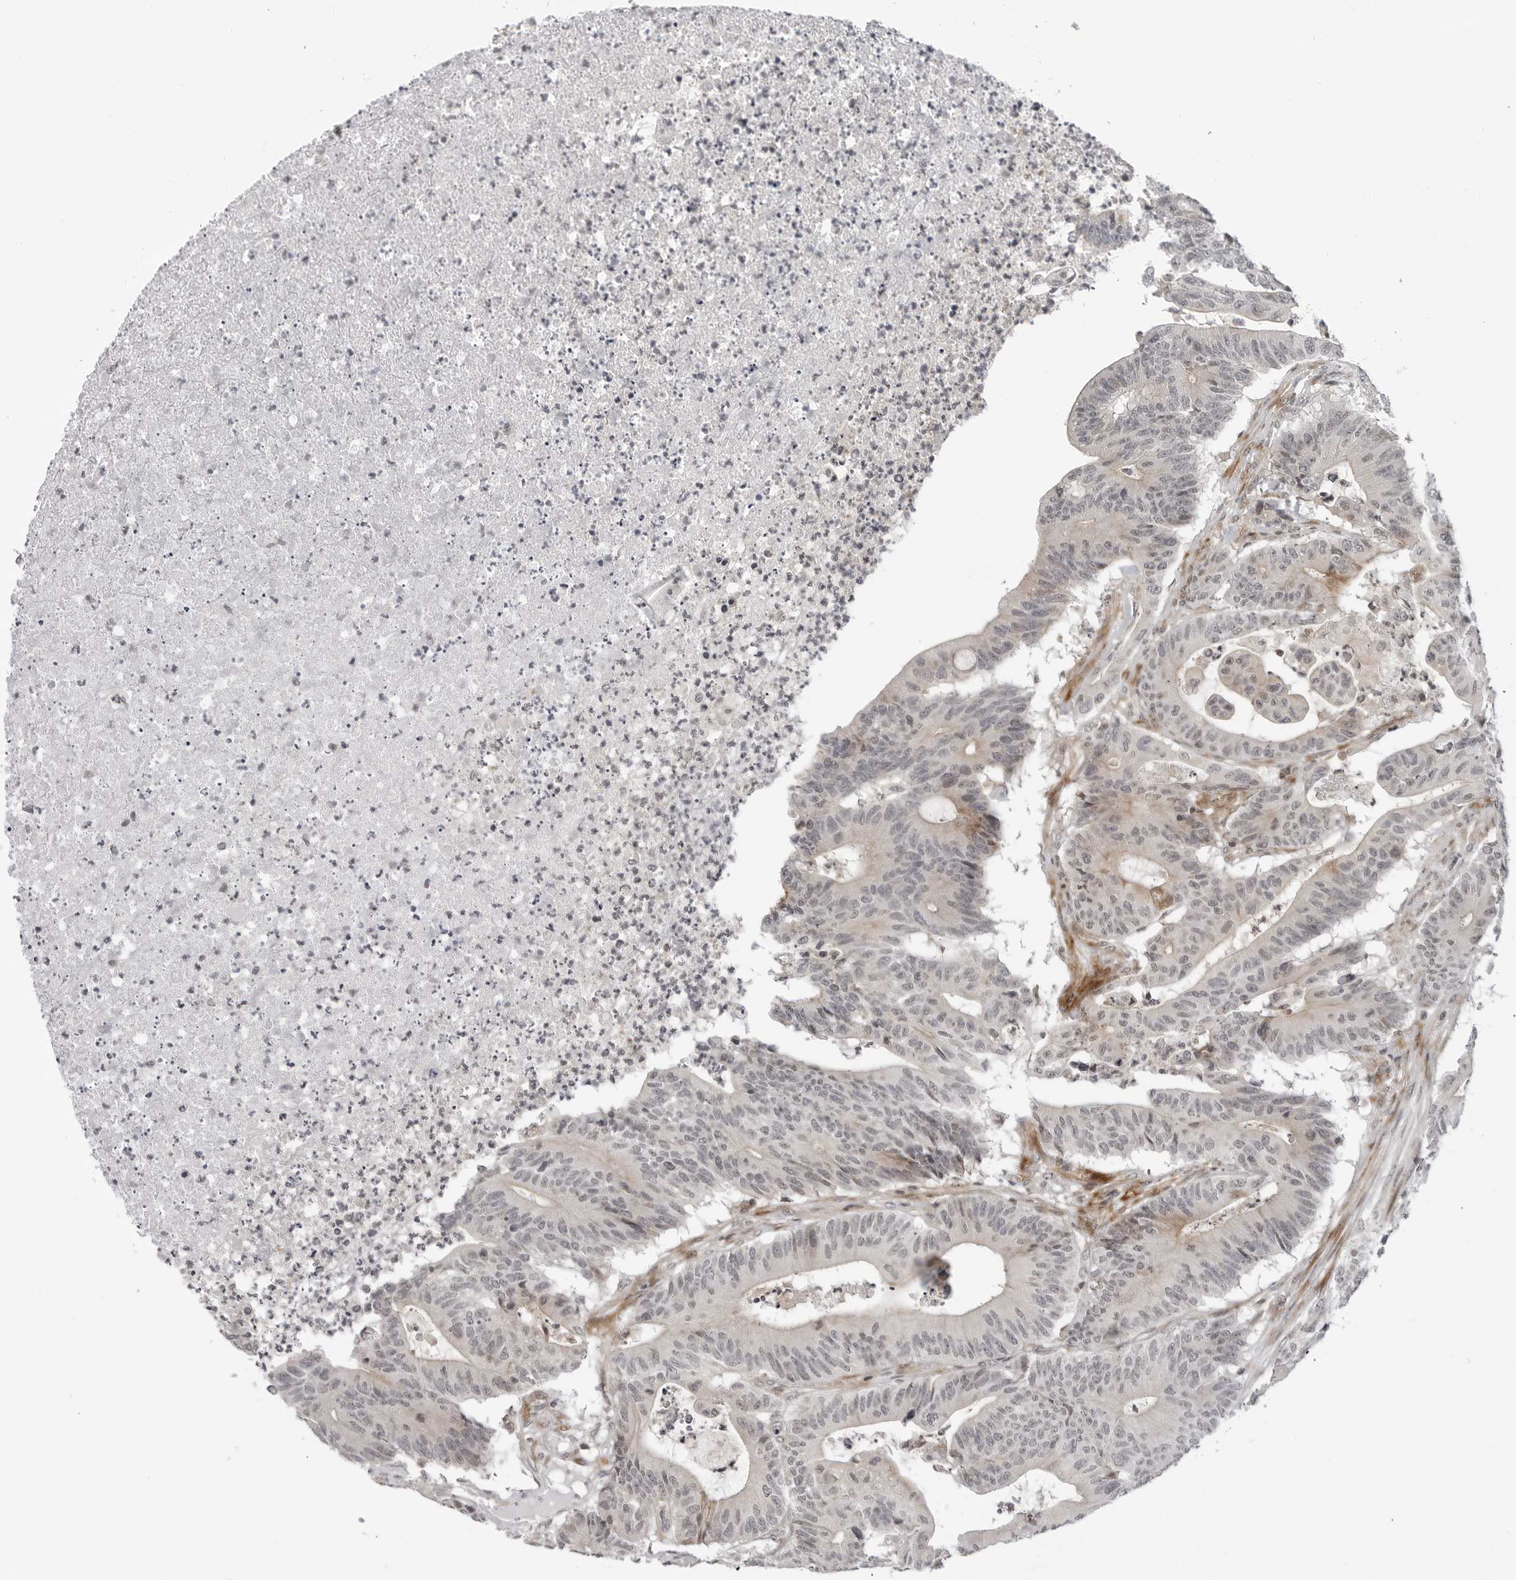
{"staining": {"intensity": "negative", "quantity": "none", "location": "none"}, "tissue": "colorectal cancer", "cell_type": "Tumor cells", "image_type": "cancer", "snomed": [{"axis": "morphology", "description": "Adenocarcinoma, NOS"}, {"axis": "topography", "description": "Colon"}], "caption": "Colorectal cancer (adenocarcinoma) was stained to show a protein in brown. There is no significant positivity in tumor cells. (IHC, brightfield microscopy, high magnification).", "gene": "ADAMTS5", "patient": {"sex": "female", "age": 84}}